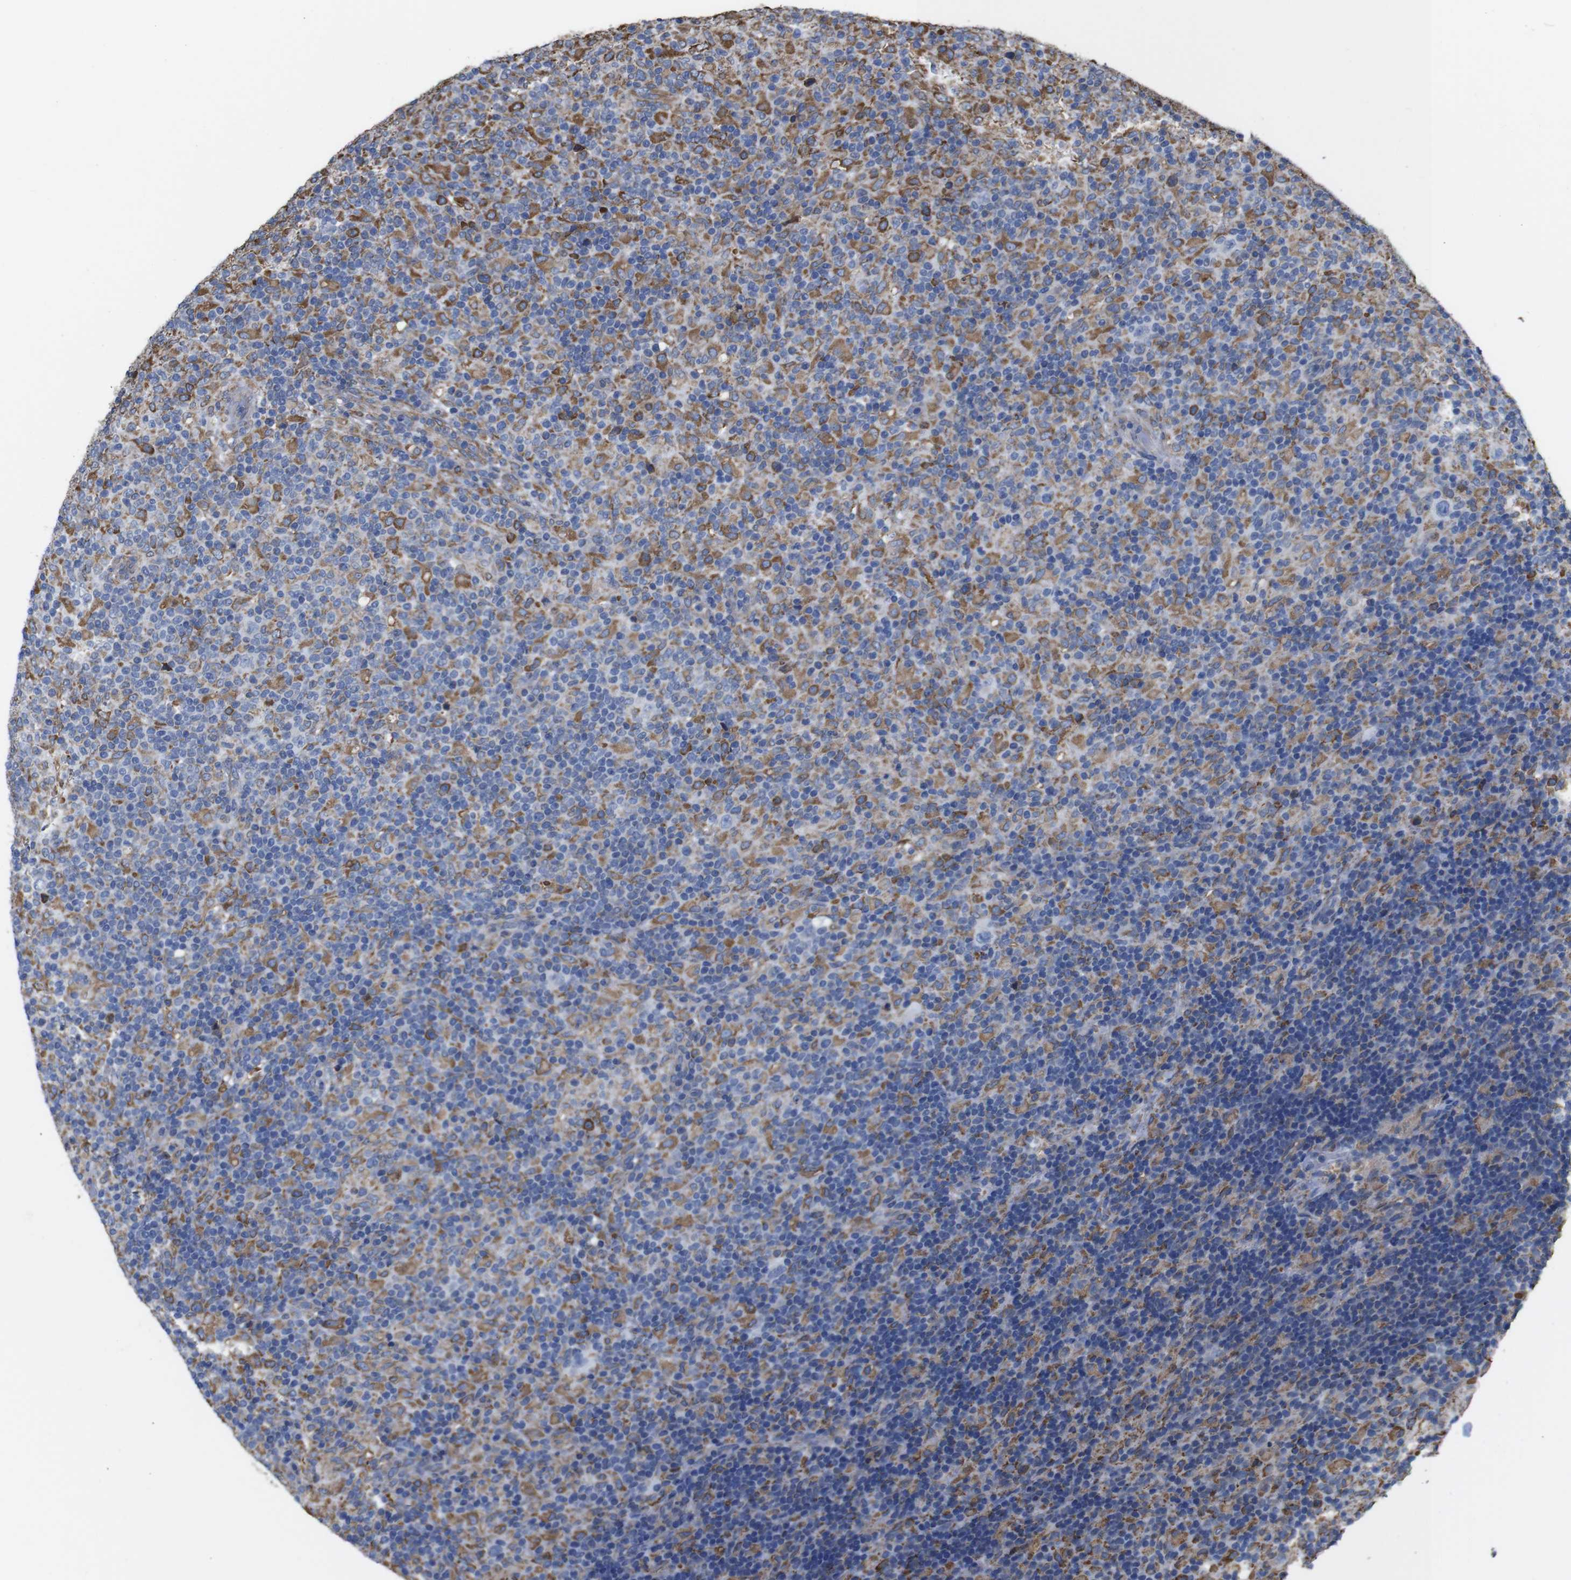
{"staining": {"intensity": "negative", "quantity": "none", "location": "none"}, "tissue": "lymphoma", "cell_type": "Tumor cells", "image_type": "cancer", "snomed": [{"axis": "morphology", "description": "Hodgkin's disease, NOS"}, {"axis": "topography", "description": "Lymph node"}], "caption": "Lymphoma stained for a protein using IHC exhibits no expression tumor cells.", "gene": "PPIB", "patient": {"sex": "male", "age": 70}}